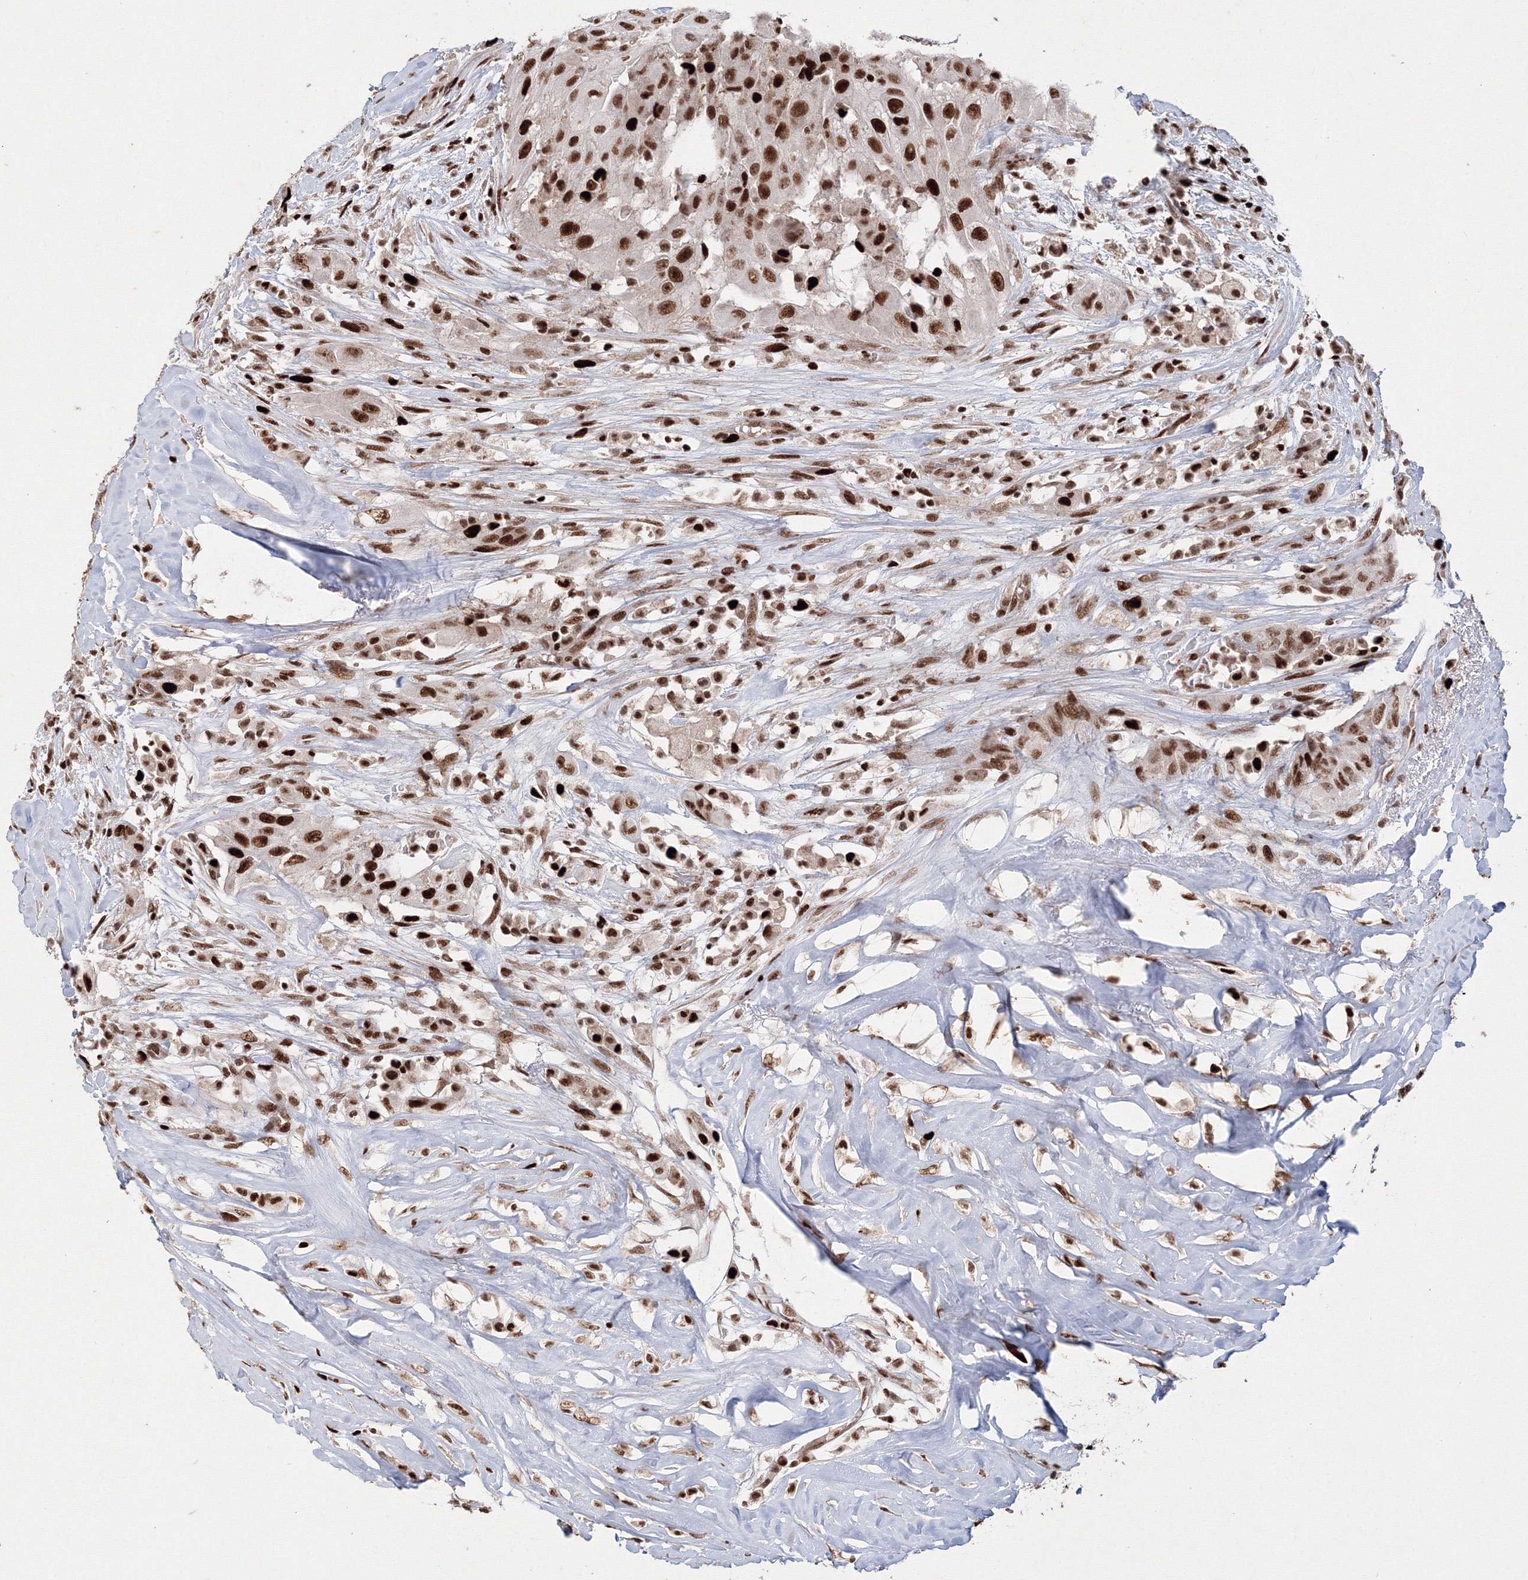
{"staining": {"intensity": "strong", "quantity": ">75%", "location": "nuclear"}, "tissue": "thyroid cancer", "cell_type": "Tumor cells", "image_type": "cancer", "snomed": [{"axis": "morphology", "description": "Papillary adenocarcinoma, NOS"}, {"axis": "topography", "description": "Thyroid gland"}], "caption": "Approximately >75% of tumor cells in human thyroid papillary adenocarcinoma exhibit strong nuclear protein positivity as visualized by brown immunohistochemical staining.", "gene": "LIG1", "patient": {"sex": "female", "age": 59}}